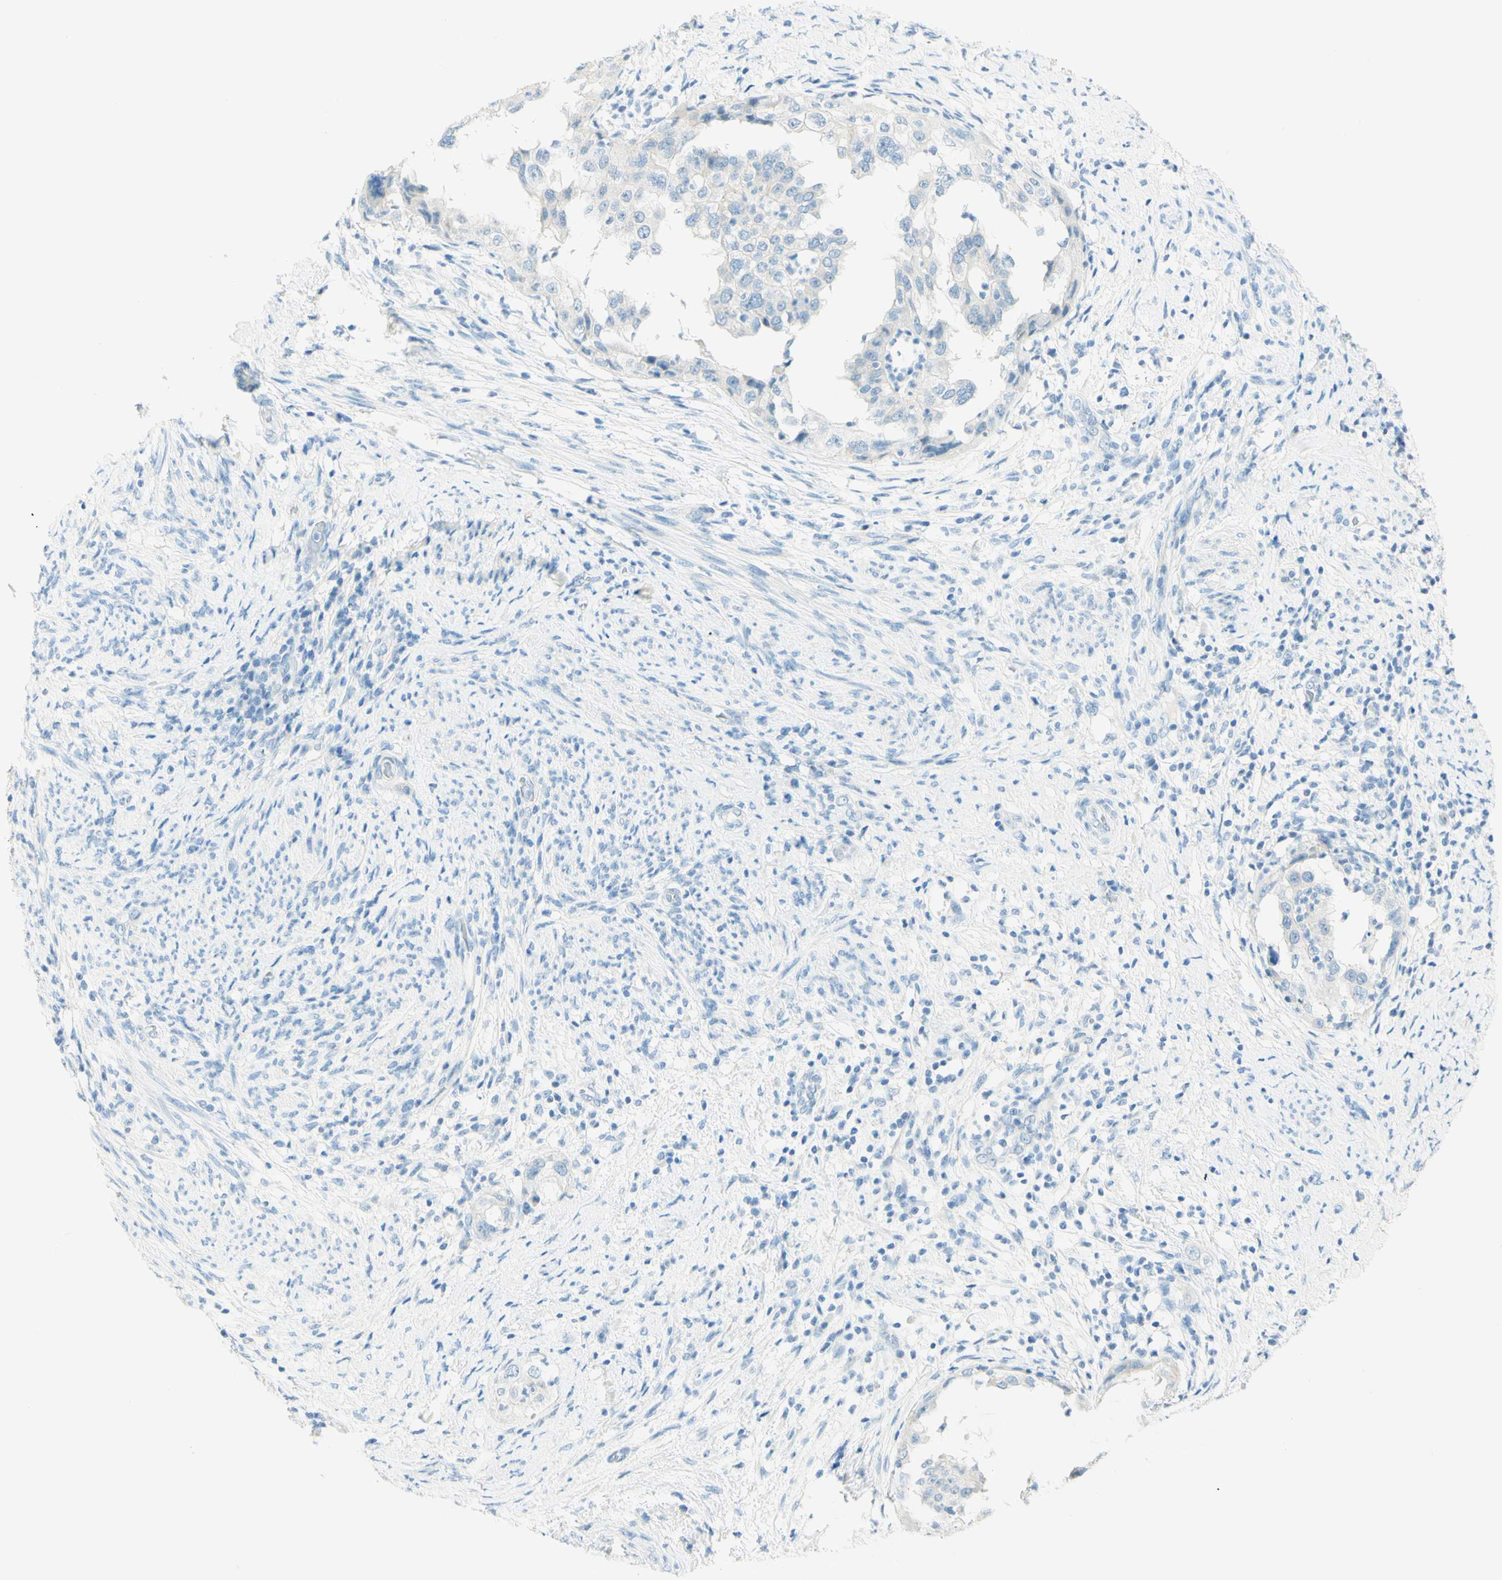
{"staining": {"intensity": "negative", "quantity": "none", "location": "none"}, "tissue": "endometrial cancer", "cell_type": "Tumor cells", "image_type": "cancer", "snomed": [{"axis": "morphology", "description": "Adenocarcinoma, NOS"}, {"axis": "topography", "description": "Endometrium"}], "caption": "Immunohistochemical staining of human adenocarcinoma (endometrial) shows no significant staining in tumor cells.", "gene": "TMEM132D", "patient": {"sex": "female", "age": 85}}